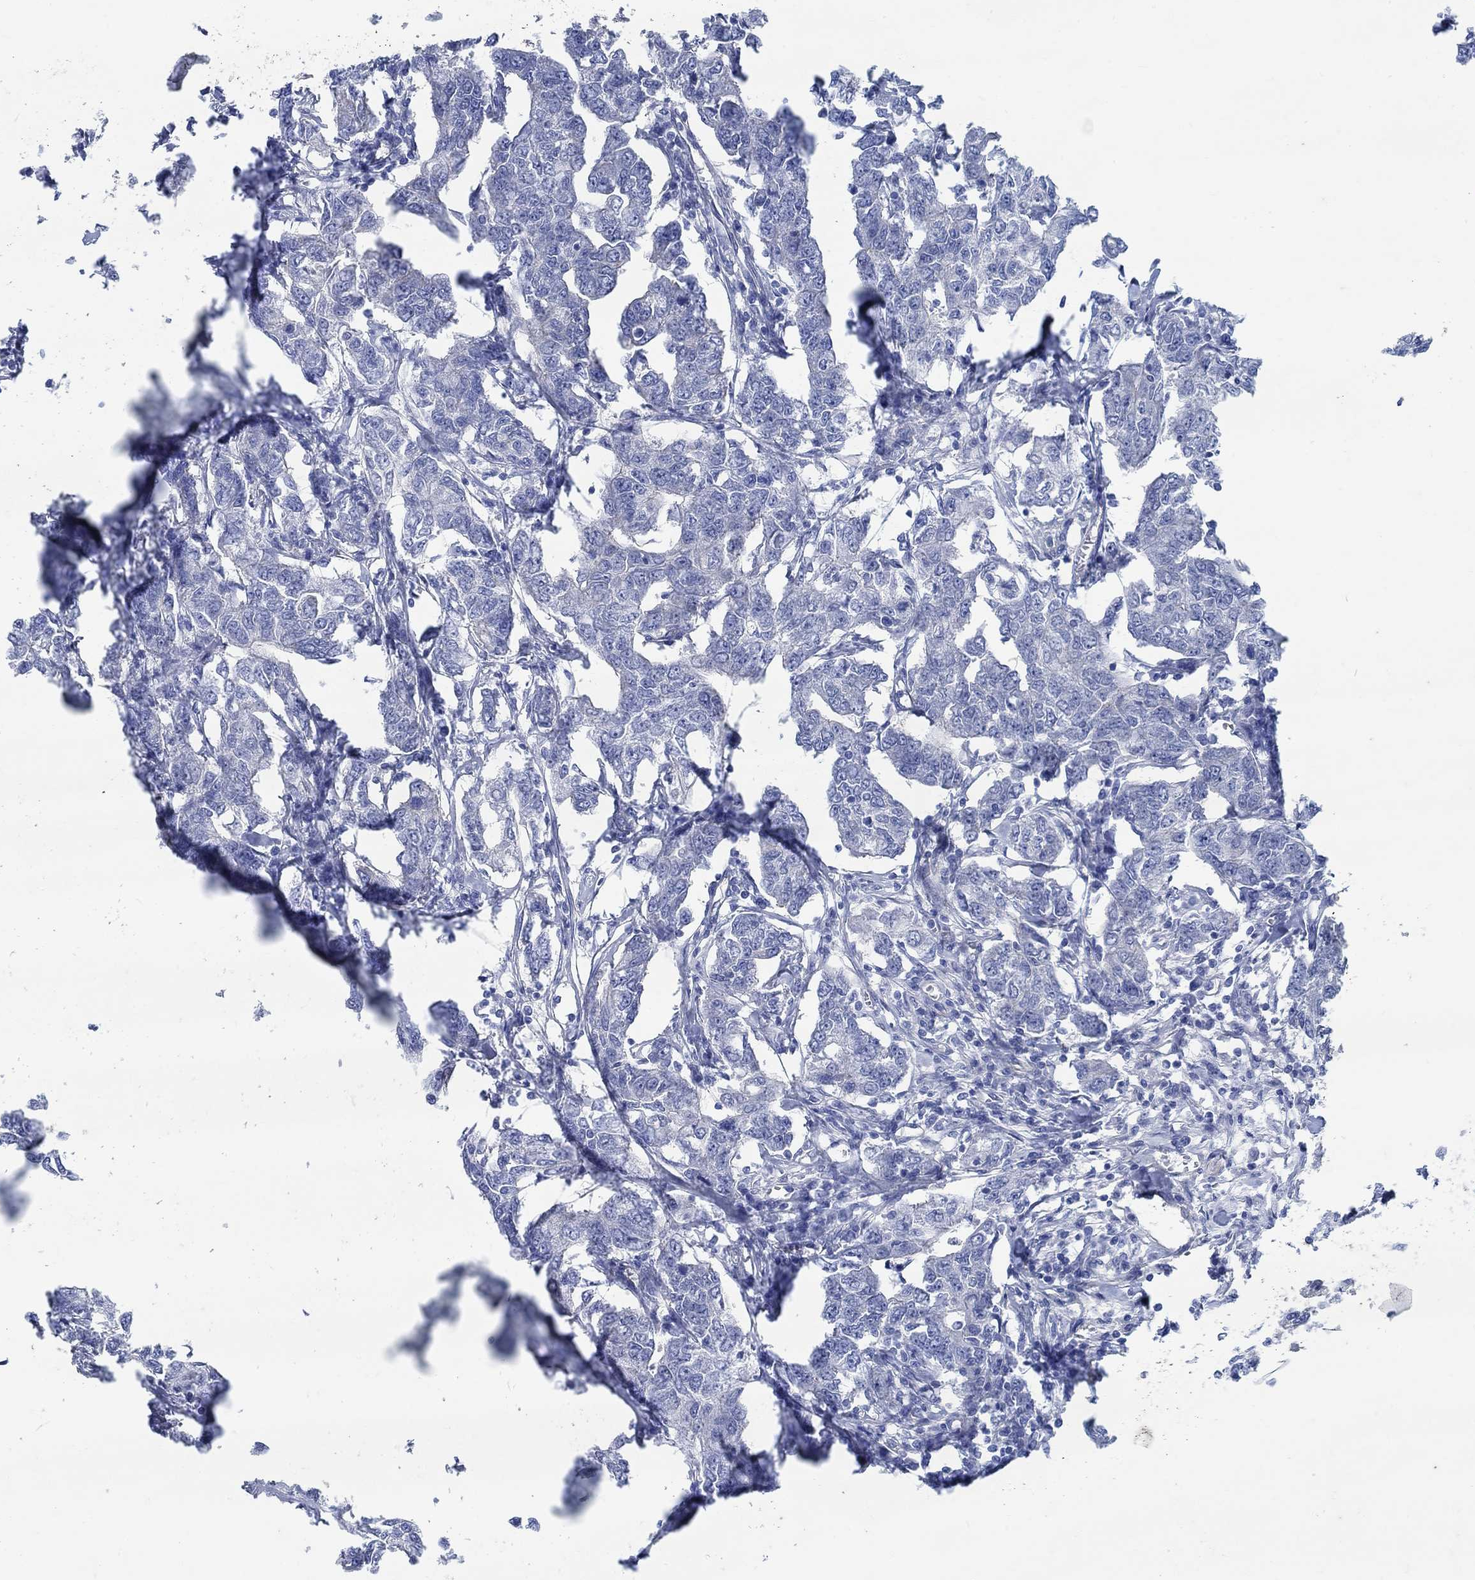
{"staining": {"intensity": "negative", "quantity": "none", "location": "none"}, "tissue": "breast cancer", "cell_type": "Tumor cells", "image_type": "cancer", "snomed": [{"axis": "morphology", "description": "Duct carcinoma"}, {"axis": "topography", "description": "Breast"}], "caption": "A high-resolution histopathology image shows IHC staining of breast infiltrating ductal carcinoma, which reveals no significant expression in tumor cells.", "gene": "TMEM198", "patient": {"sex": "female", "age": 88}}